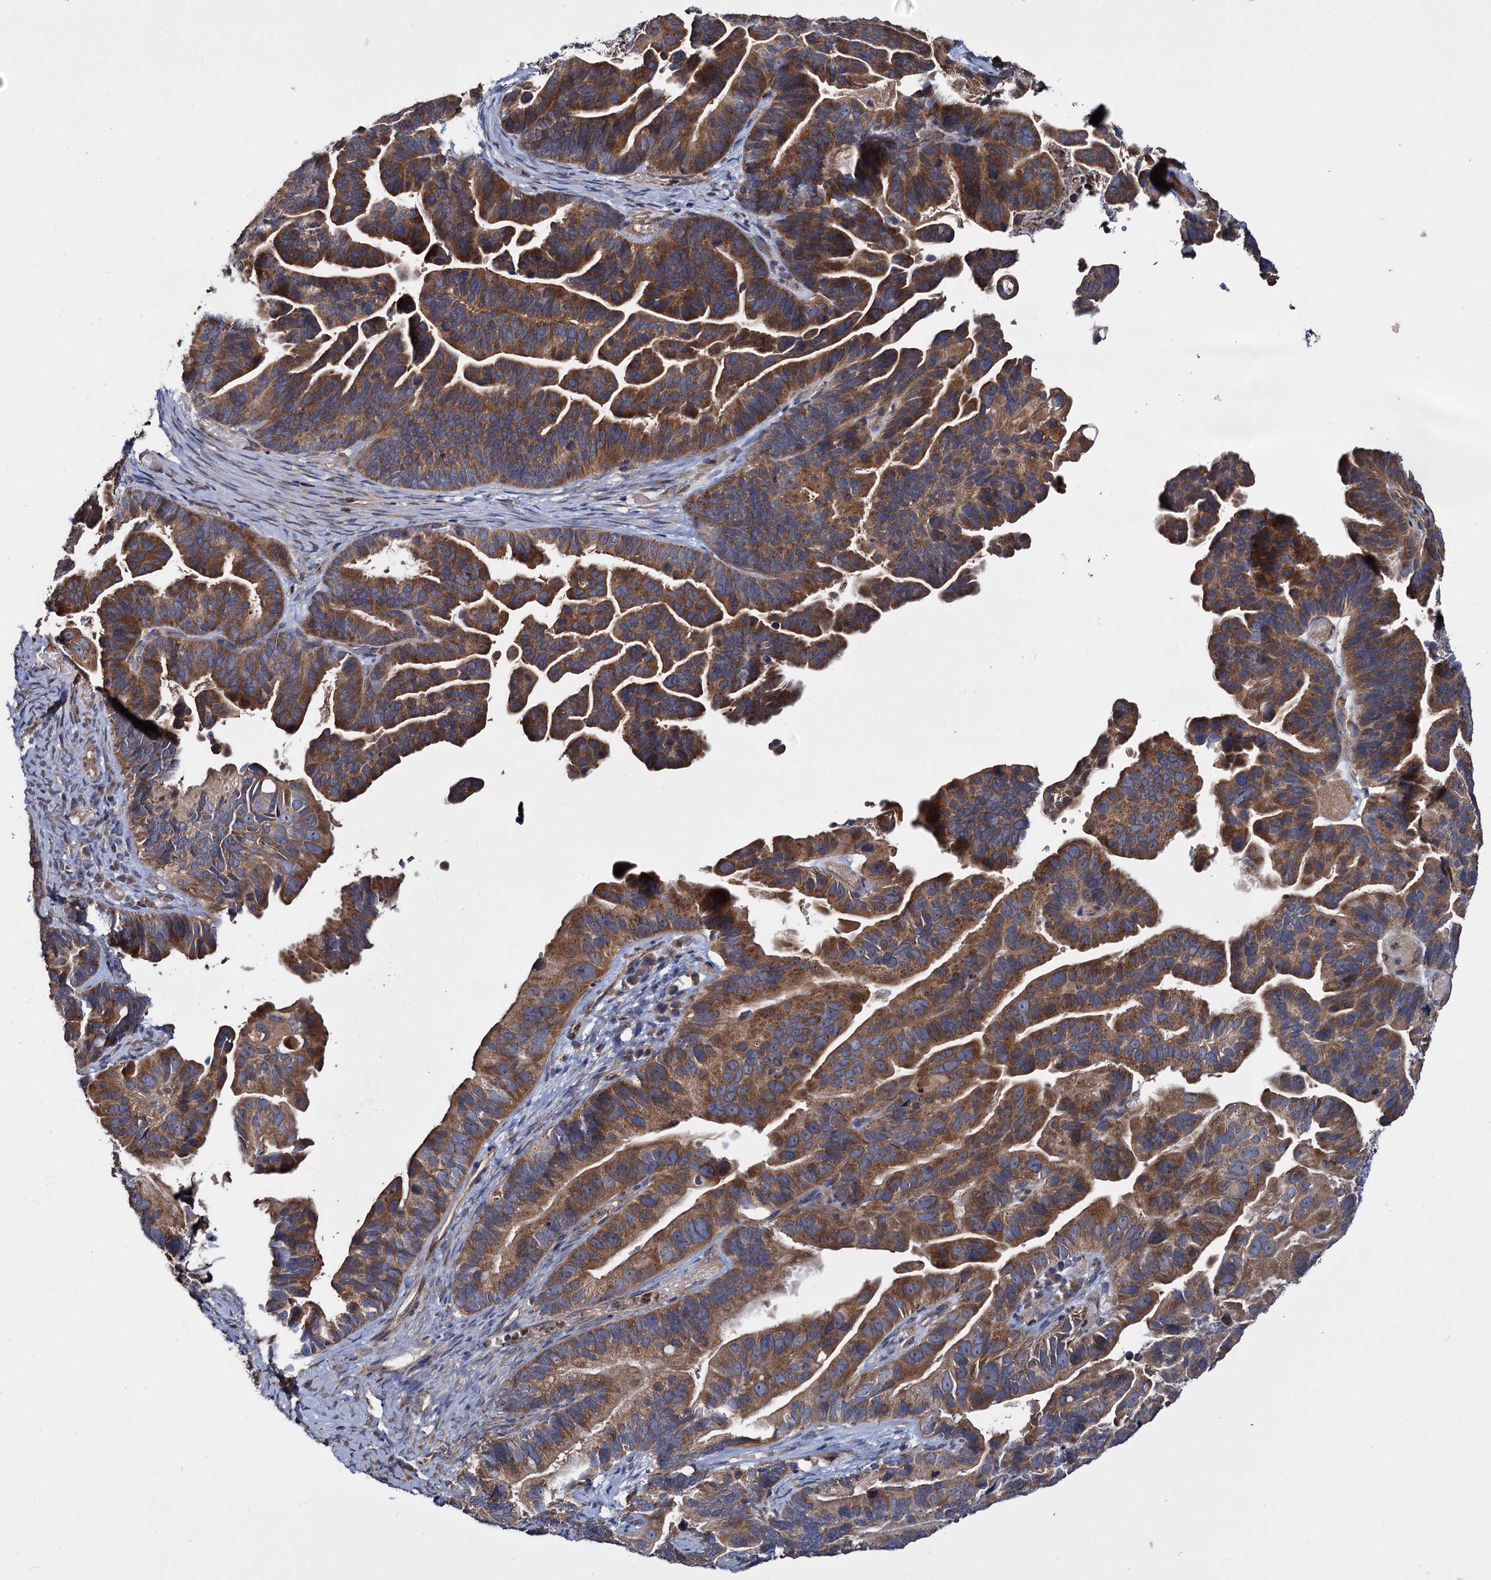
{"staining": {"intensity": "strong", "quantity": ">75%", "location": "cytoplasmic/membranous"}, "tissue": "ovarian cancer", "cell_type": "Tumor cells", "image_type": "cancer", "snomed": [{"axis": "morphology", "description": "Cystadenocarcinoma, serous, NOS"}, {"axis": "topography", "description": "Ovary"}], "caption": "Strong cytoplasmic/membranous protein staining is seen in approximately >75% of tumor cells in serous cystadenocarcinoma (ovarian). The protein is shown in brown color, while the nuclei are stained blue.", "gene": "CEP192", "patient": {"sex": "female", "age": 56}}